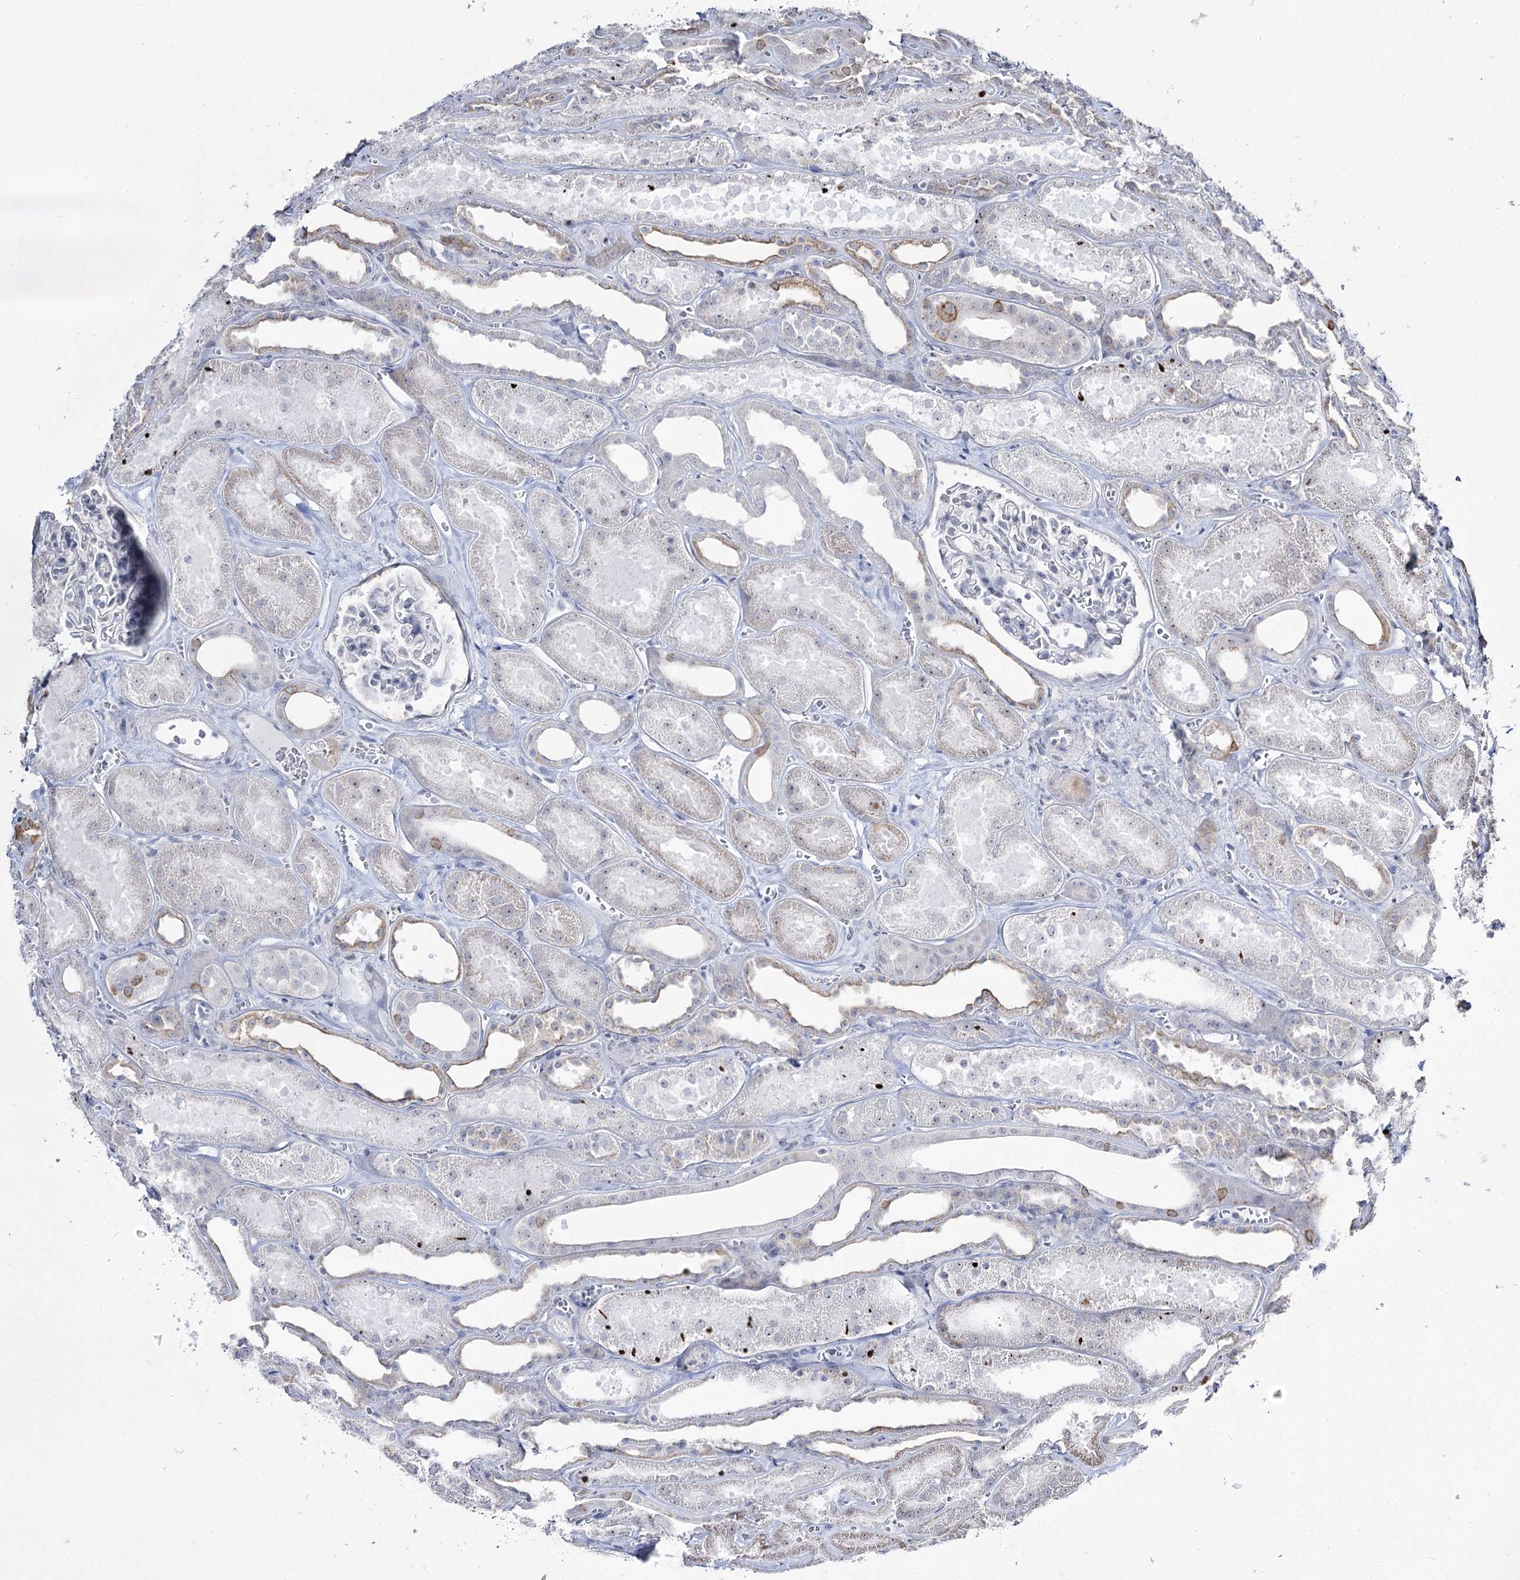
{"staining": {"intensity": "negative", "quantity": "none", "location": "none"}, "tissue": "kidney", "cell_type": "Cells in glomeruli", "image_type": "normal", "snomed": [{"axis": "morphology", "description": "Normal tissue, NOS"}, {"axis": "morphology", "description": "Adenocarcinoma, NOS"}, {"axis": "topography", "description": "Kidney"}], "caption": "IHC of normal kidney exhibits no expression in cells in glomeruli.", "gene": "DDX50", "patient": {"sex": "female", "age": 68}}